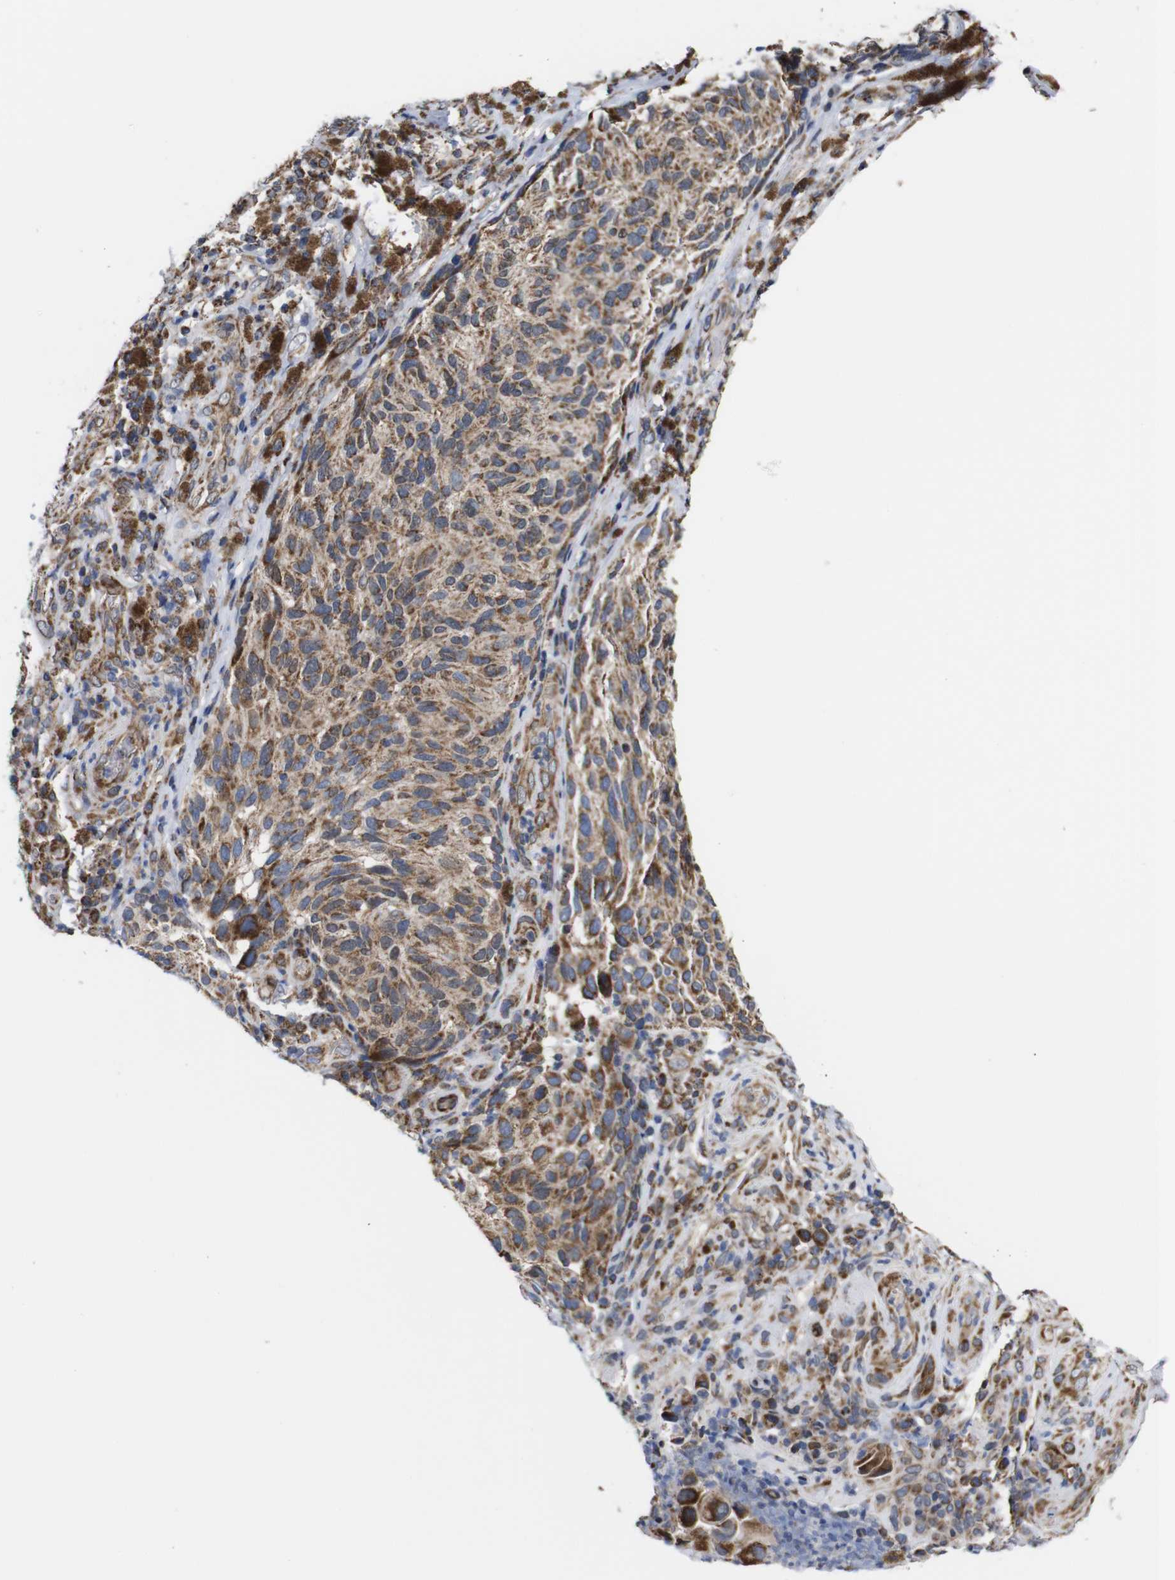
{"staining": {"intensity": "strong", "quantity": "25%-75%", "location": "cytoplasmic/membranous"}, "tissue": "melanoma", "cell_type": "Tumor cells", "image_type": "cancer", "snomed": [{"axis": "morphology", "description": "Malignant melanoma, NOS"}, {"axis": "topography", "description": "Skin"}], "caption": "Protein expression by immunohistochemistry (IHC) displays strong cytoplasmic/membranous positivity in approximately 25%-75% of tumor cells in malignant melanoma. Immunohistochemistry stains the protein in brown and the nuclei are stained blue.", "gene": "C17orf80", "patient": {"sex": "female", "age": 73}}